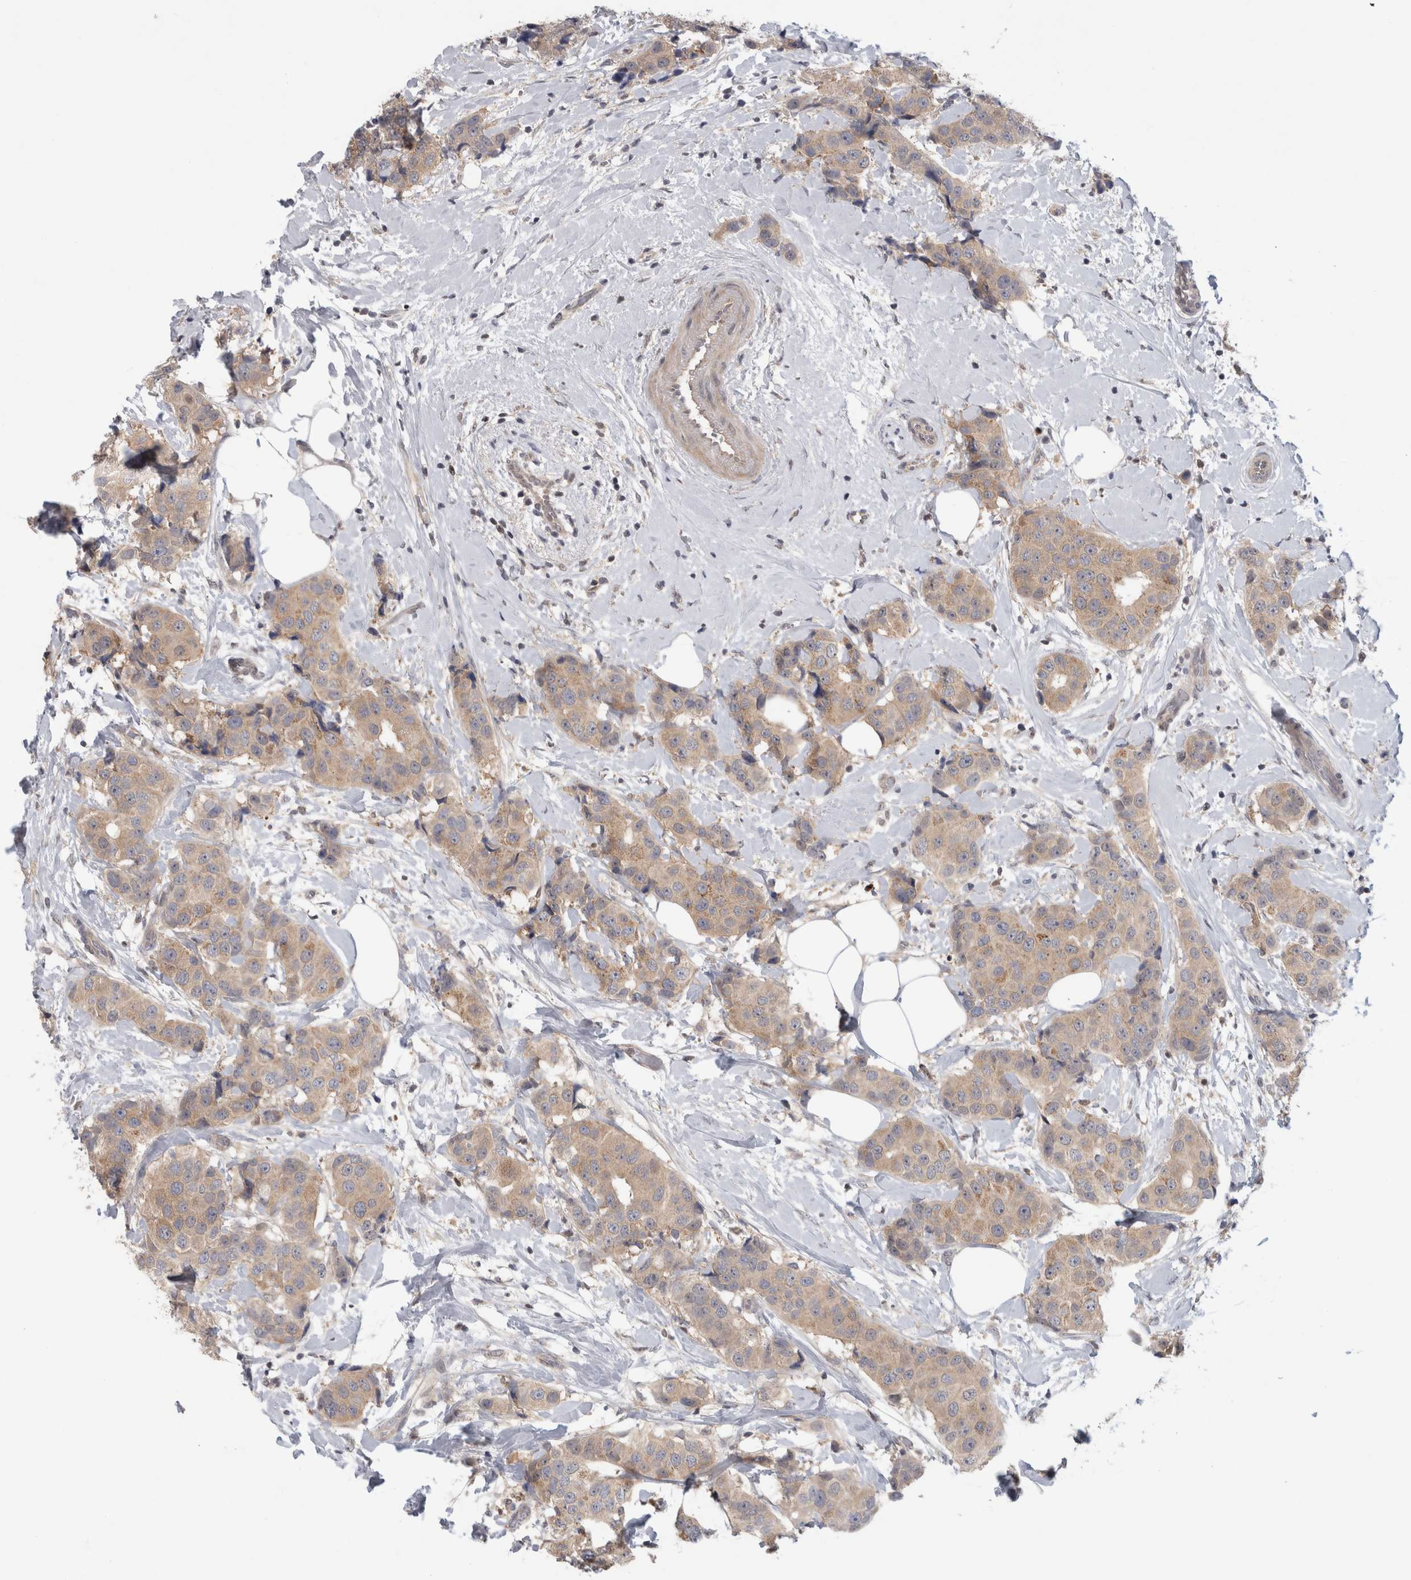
{"staining": {"intensity": "weak", "quantity": ">75%", "location": "cytoplasmic/membranous"}, "tissue": "breast cancer", "cell_type": "Tumor cells", "image_type": "cancer", "snomed": [{"axis": "morphology", "description": "Normal tissue, NOS"}, {"axis": "morphology", "description": "Duct carcinoma"}, {"axis": "topography", "description": "Breast"}], "caption": "Immunohistochemistry of breast cancer shows low levels of weak cytoplasmic/membranous positivity in approximately >75% of tumor cells.", "gene": "PIGP", "patient": {"sex": "female", "age": 39}}